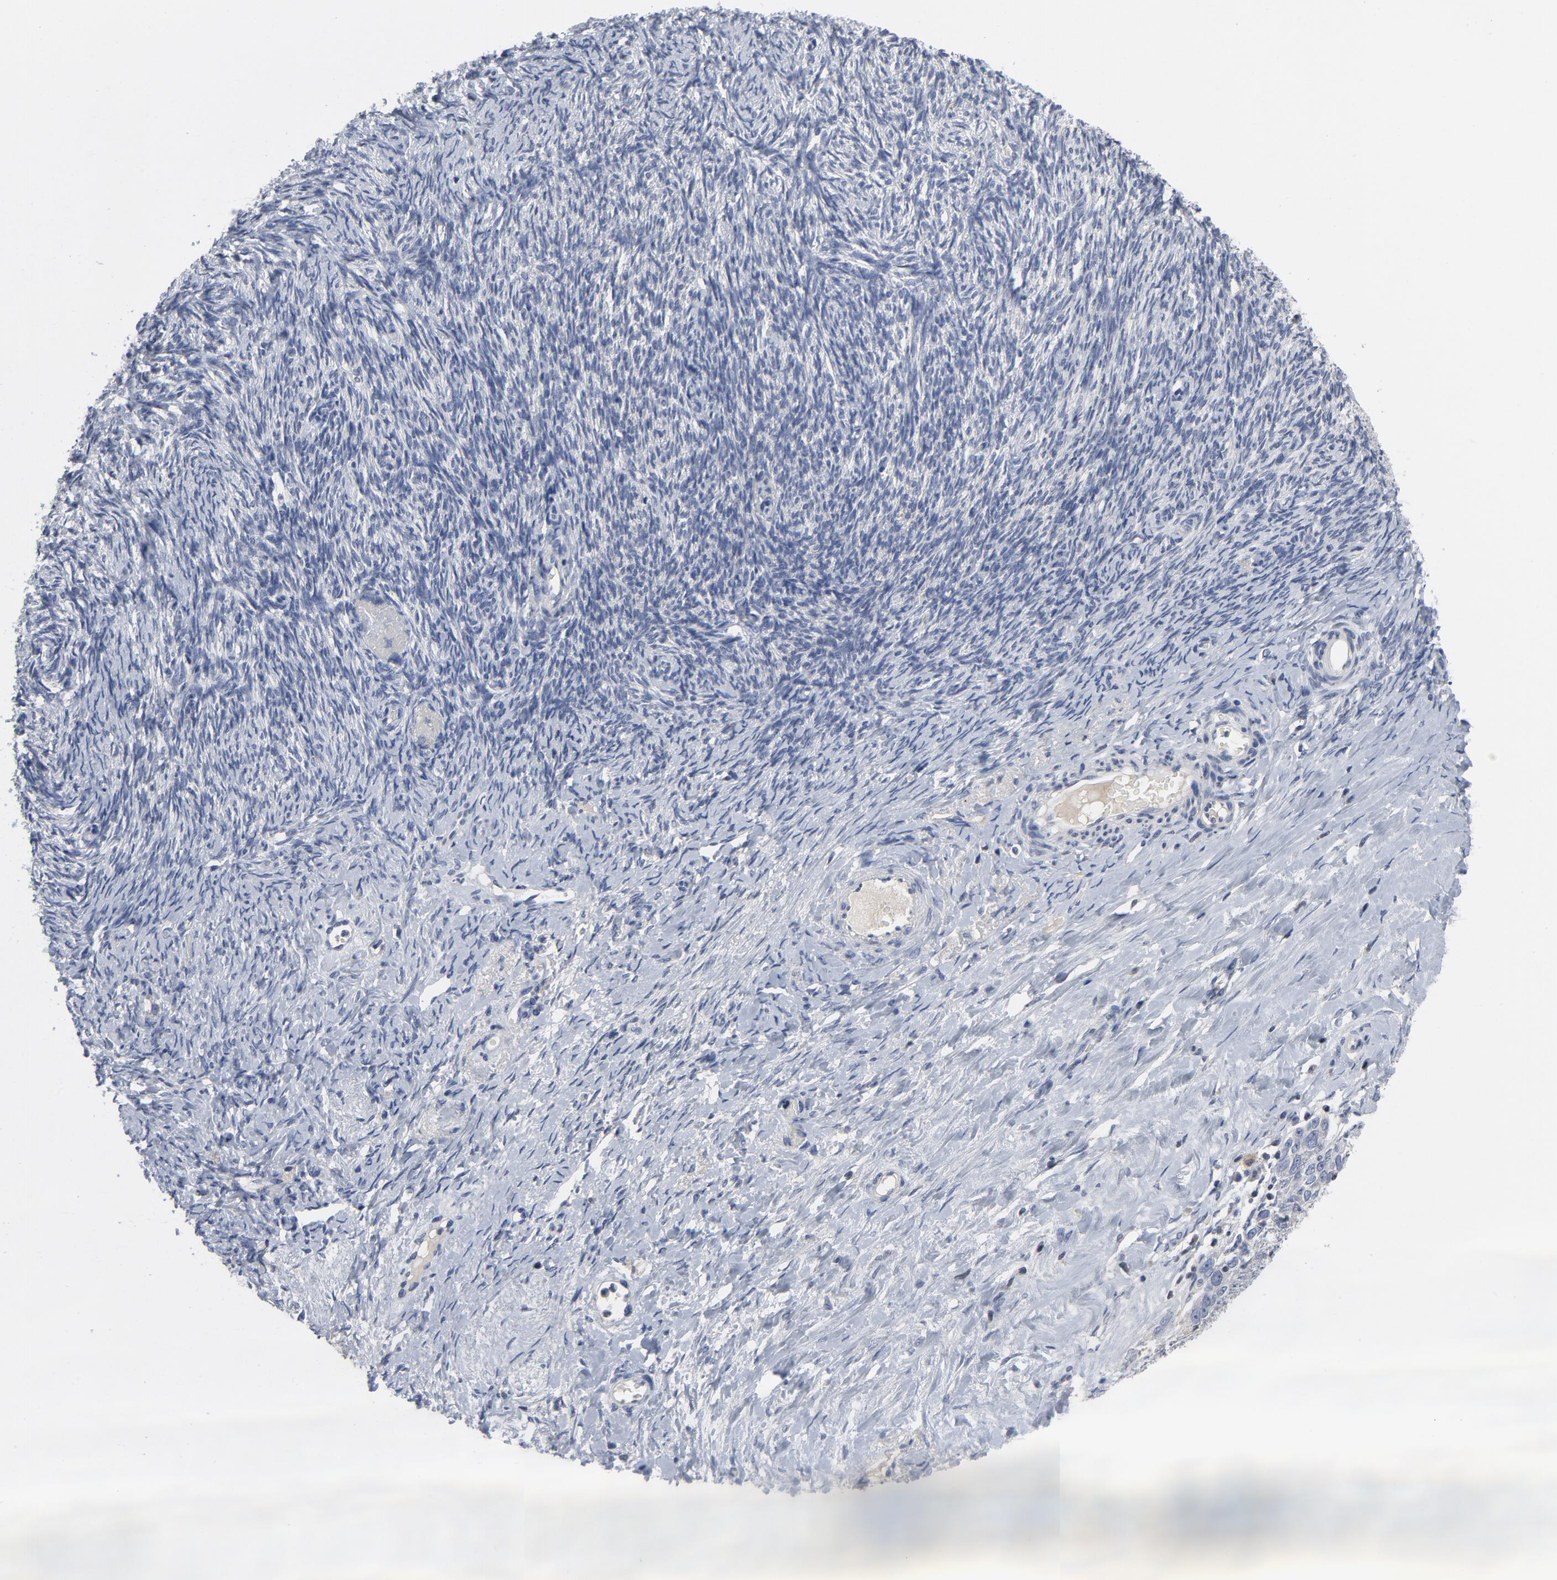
{"staining": {"intensity": "negative", "quantity": "none", "location": "none"}, "tissue": "ovarian cancer", "cell_type": "Tumor cells", "image_type": "cancer", "snomed": [{"axis": "morphology", "description": "Normal tissue, NOS"}, {"axis": "morphology", "description": "Cystadenocarcinoma, serous, NOS"}, {"axis": "topography", "description": "Ovary"}], "caption": "Tumor cells are negative for protein expression in human ovarian serous cystadenocarcinoma.", "gene": "TCL1A", "patient": {"sex": "female", "age": 62}}